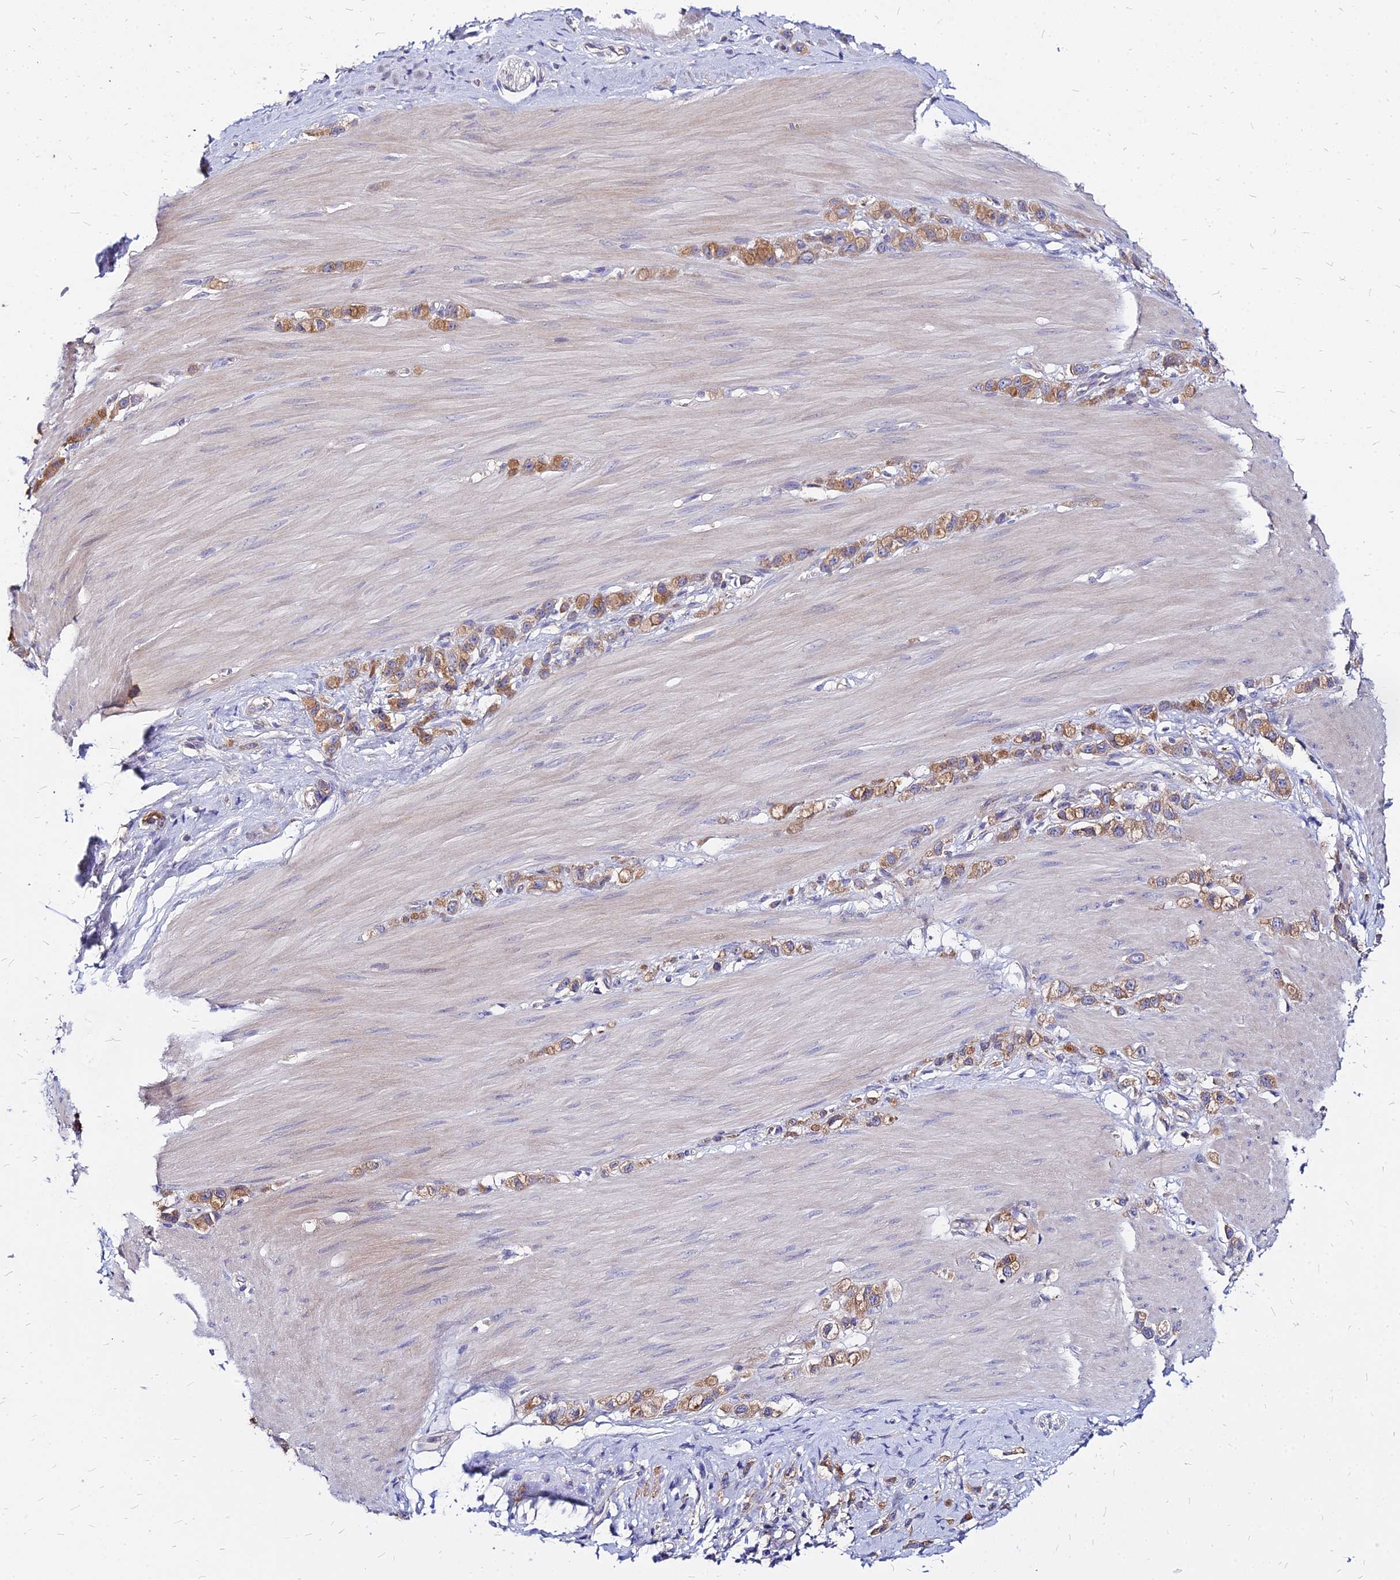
{"staining": {"intensity": "moderate", "quantity": ">75%", "location": "cytoplasmic/membranous"}, "tissue": "stomach cancer", "cell_type": "Tumor cells", "image_type": "cancer", "snomed": [{"axis": "morphology", "description": "Adenocarcinoma, NOS"}, {"axis": "topography", "description": "Stomach"}], "caption": "This micrograph shows adenocarcinoma (stomach) stained with immunohistochemistry to label a protein in brown. The cytoplasmic/membranous of tumor cells show moderate positivity for the protein. Nuclei are counter-stained blue.", "gene": "COMMD10", "patient": {"sex": "female", "age": 65}}